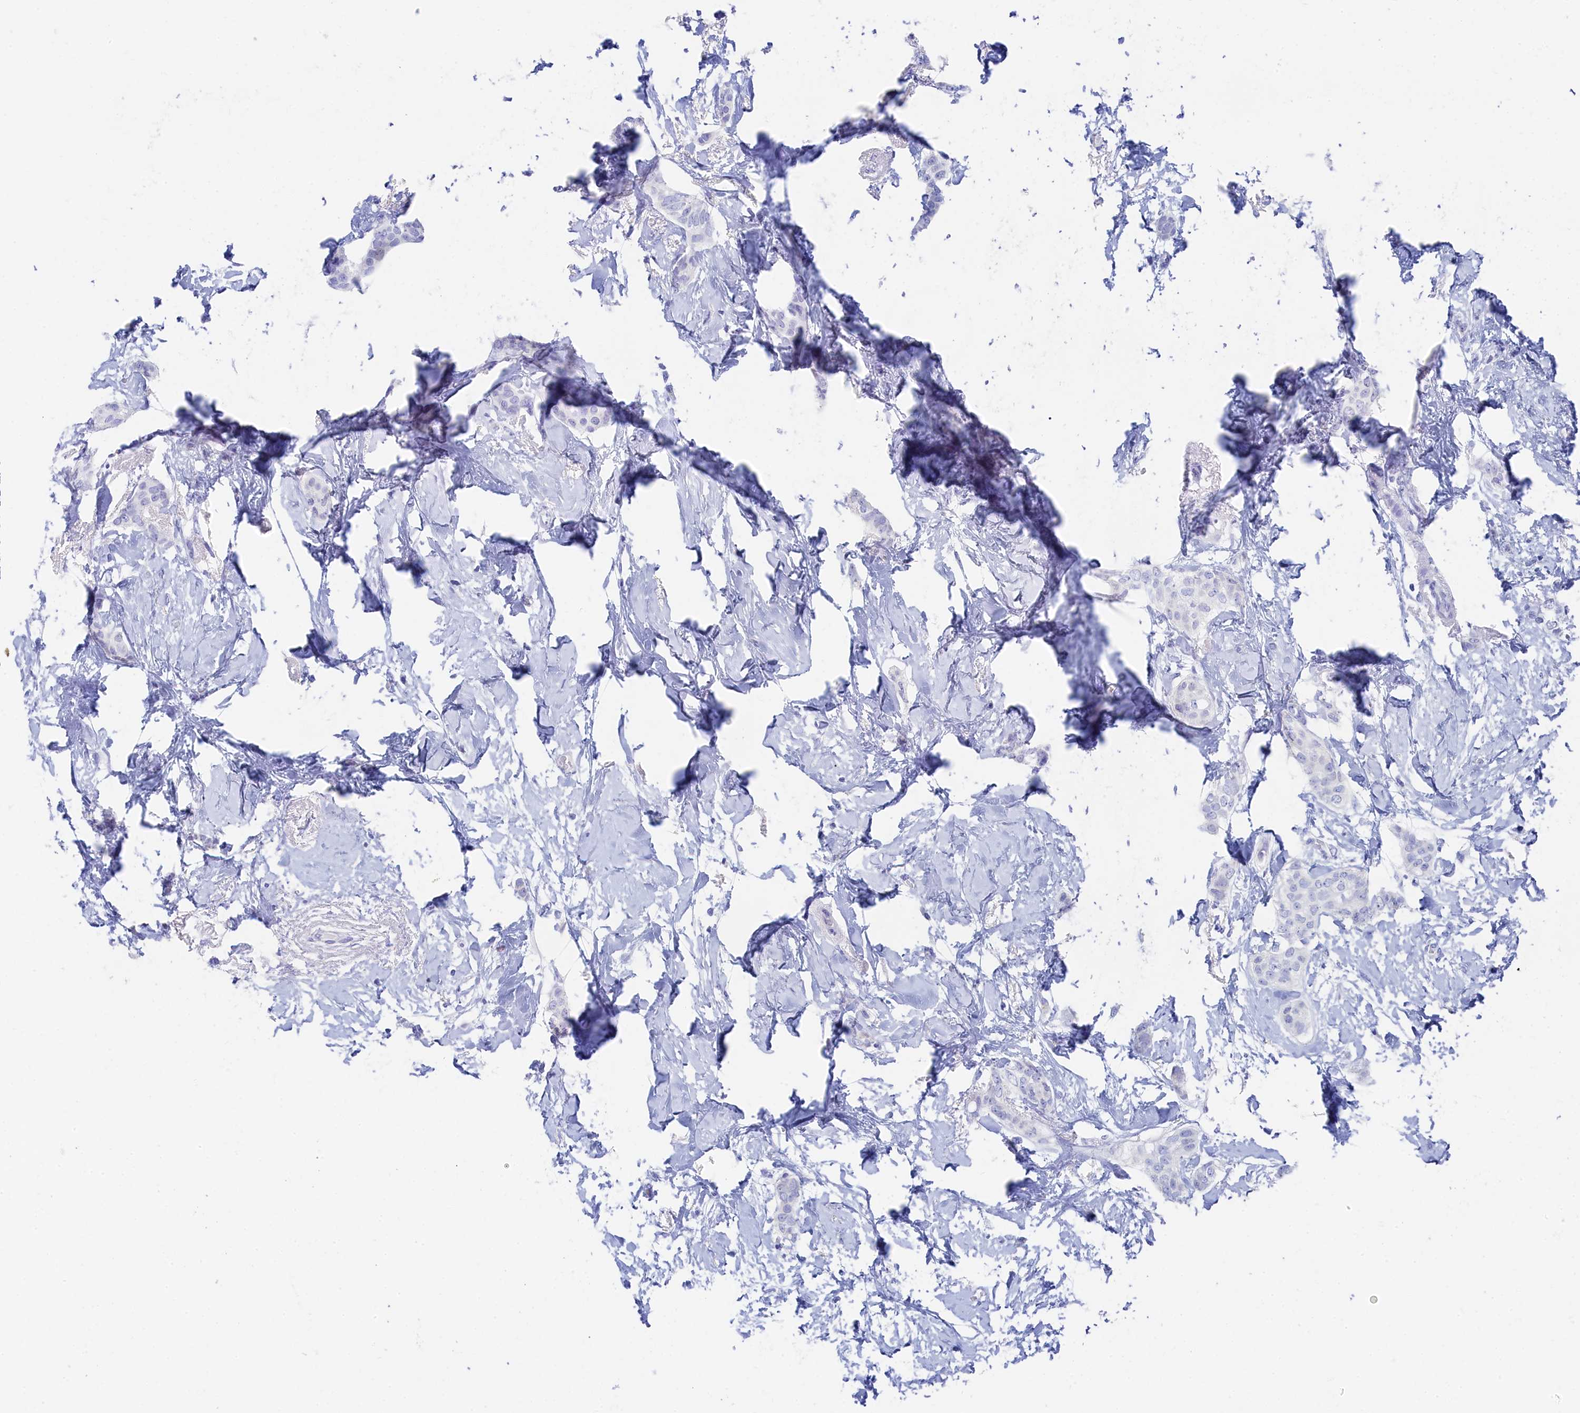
{"staining": {"intensity": "negative", "quantity": "none", "location": "none"}, "tissue": "breast cancer", "cell_type": "Tumor cells", "image_type": "cancer", "snomed": [{"axis": "morphology", "description": "Duct carcinoma"}, {"axis": "topography", "description": "Breast"}], "caption": "The histopathology image displays no staining of tumor cells in breast invasive ductal carcinoma.", "gene": "TRIM10", "patient": {"sex": "female", "age": 72}}